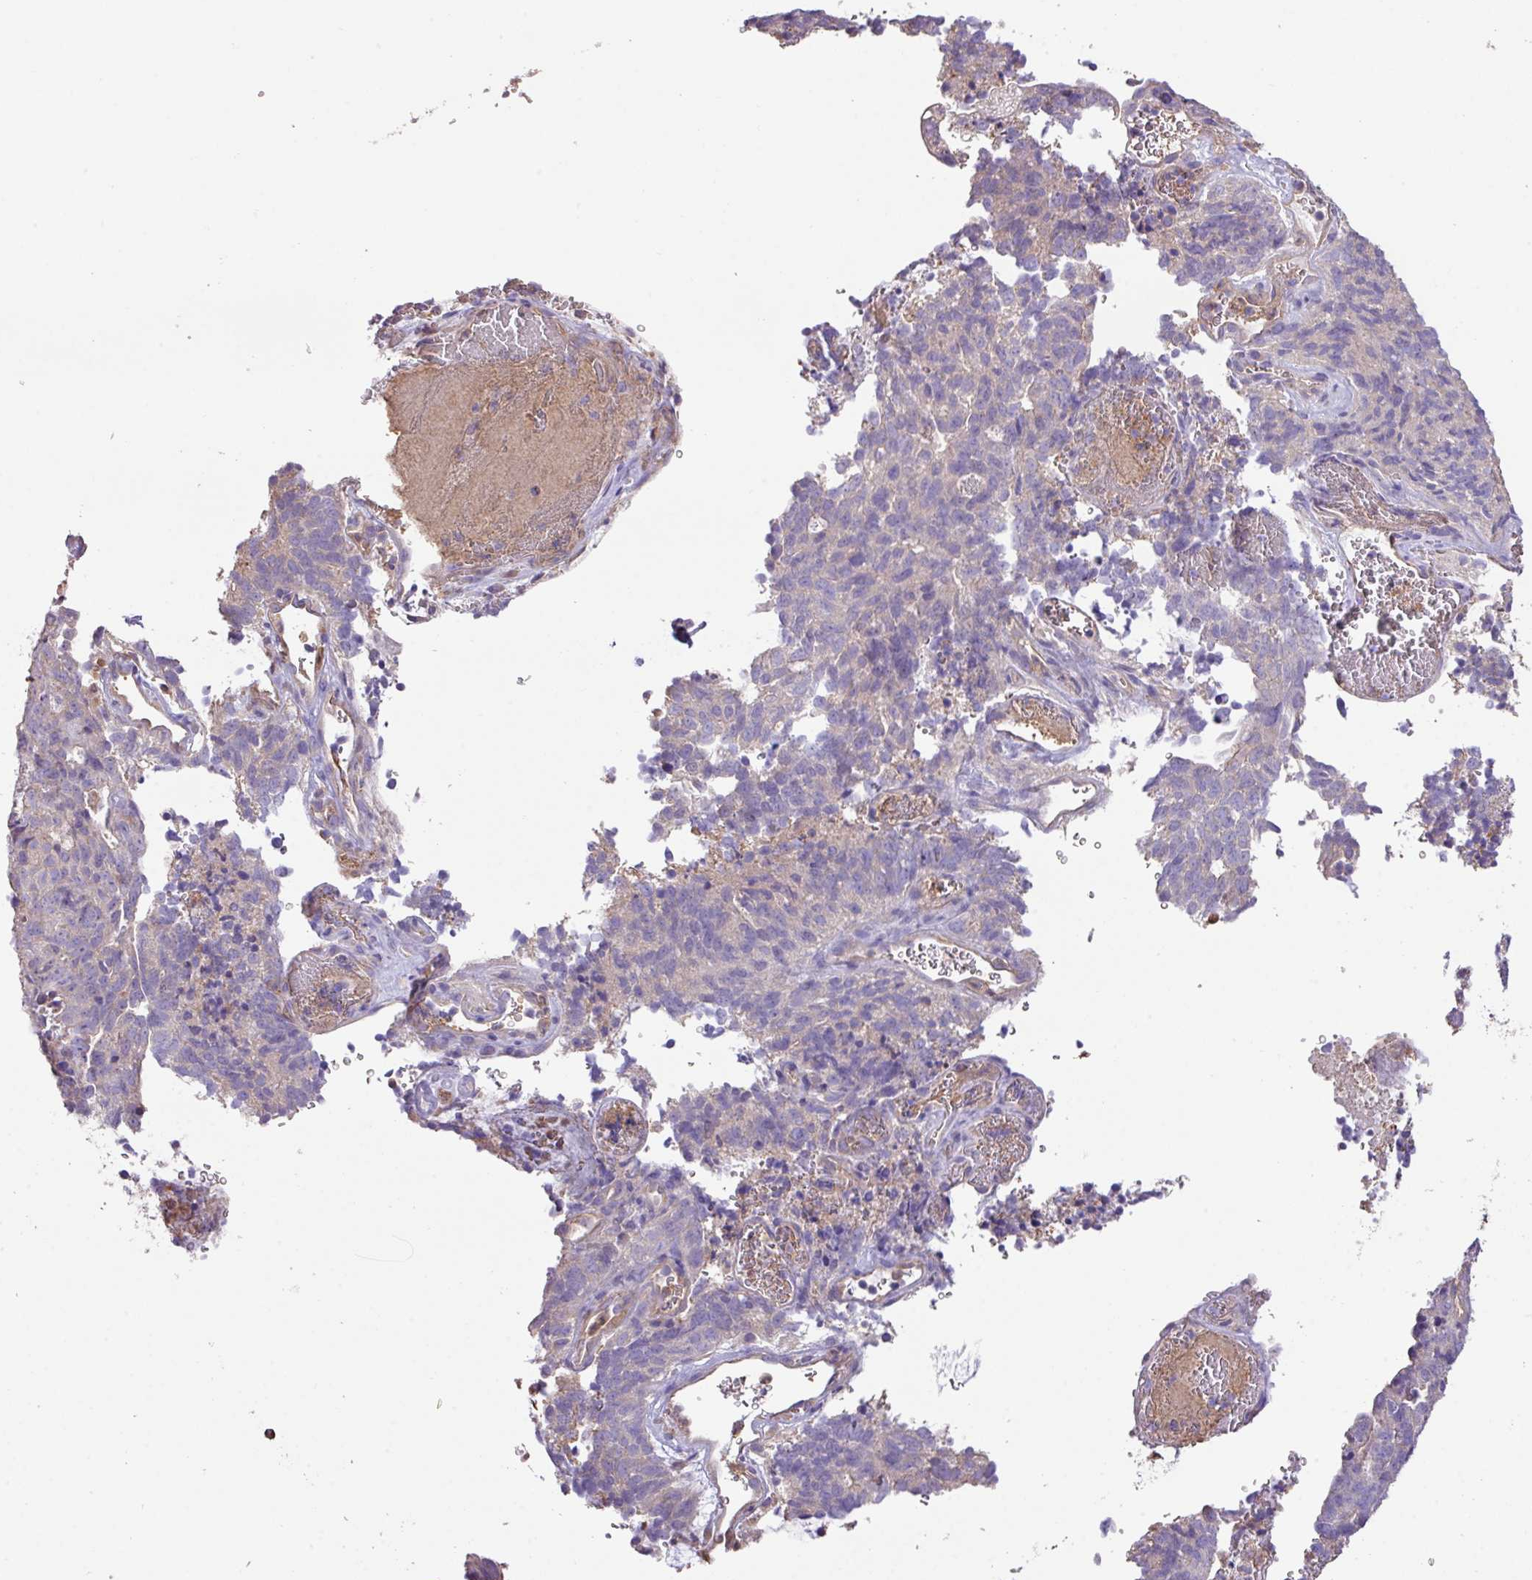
{"staining": {"intensity": "negative", "quantity": "none", "location": "none"}, "tissue": "cervical cancer", "cell_type": "Tumor cells", "image_type": "cancer", "snomed": [{"axis": "morphology", "description": "Adenocarcinoma, NOS"}, {"axis": "topography", "description": "Cervix"}], "caption": "Immunohistochemistry of cervical cancer demonstrates no staining in tumor cells.", "gene": "CALML4", "patient": {"sex": "female", "age": 38}}